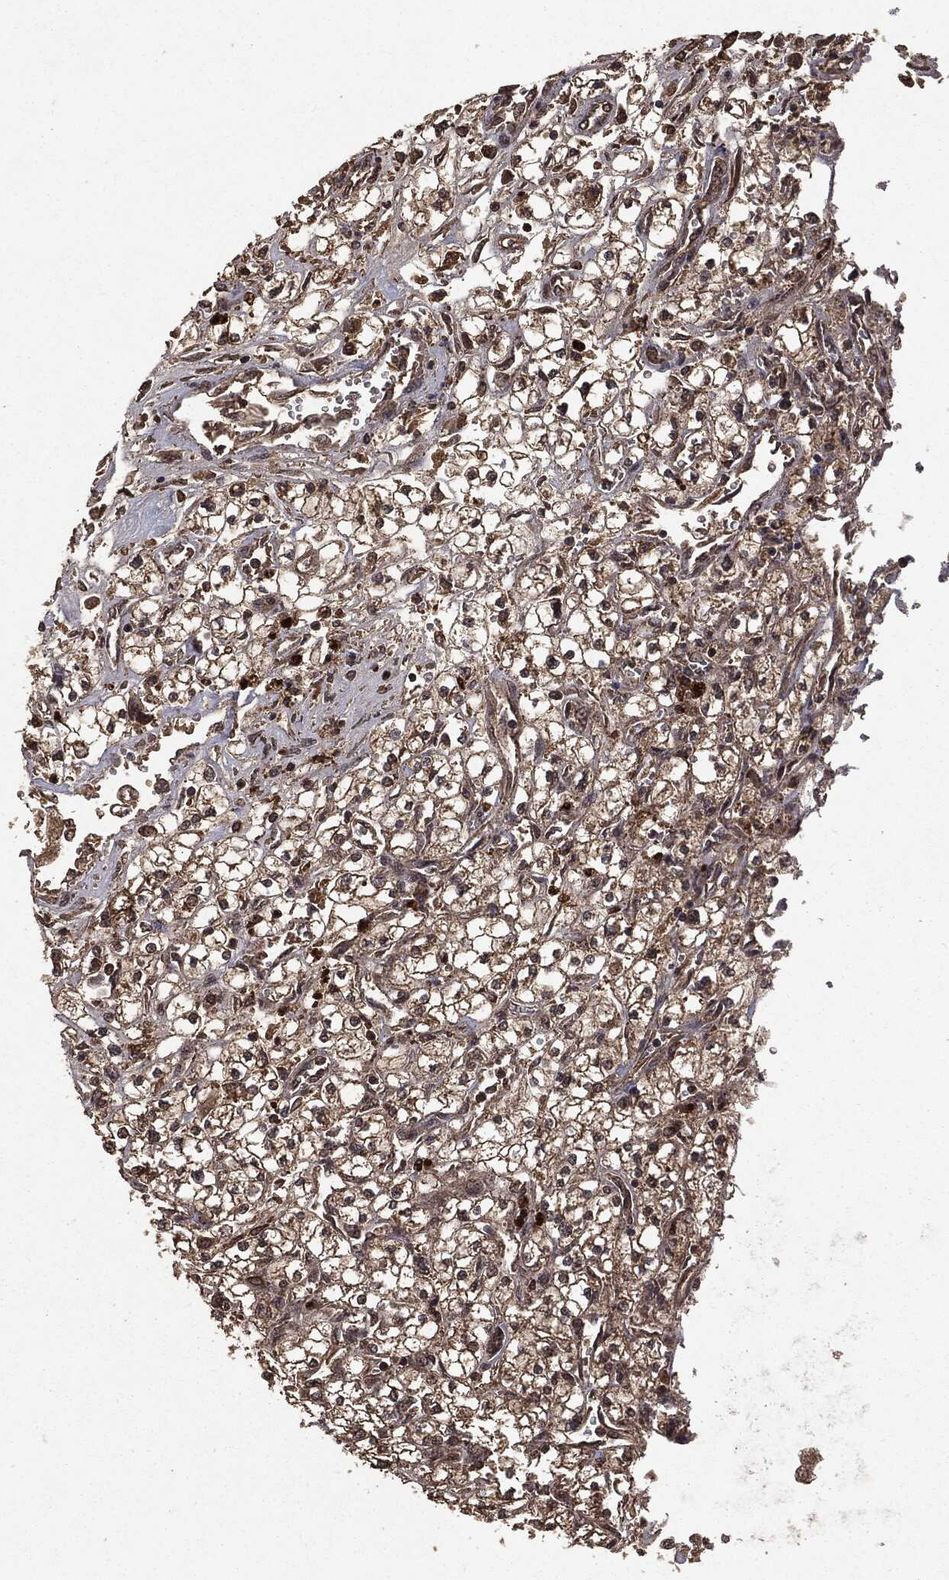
{"staining": {"intensity": "weak", "quantity": ">75%", "location": "cytoplasmic/membranous"}, "tissue": "renal cancer", "cell_type": "Tumor cells", "image_type": "cancer", "snomed": [{"axis": "morphology", "description": "Adenocarcinoma, NOS"}, {"axis": "topography", "description": "Kidney"}], "caption": "Adenocarcinoma (renal) tissue demonstrates weak cytoplasmic/membranous staining in about >75% of tumor cells, visualized by immunohistochemistry. (brown staining indicates protein expression, while blue staining denotes nuclei).", "gene": "NME1", "patient": {"sex": "male", "age": 80}}